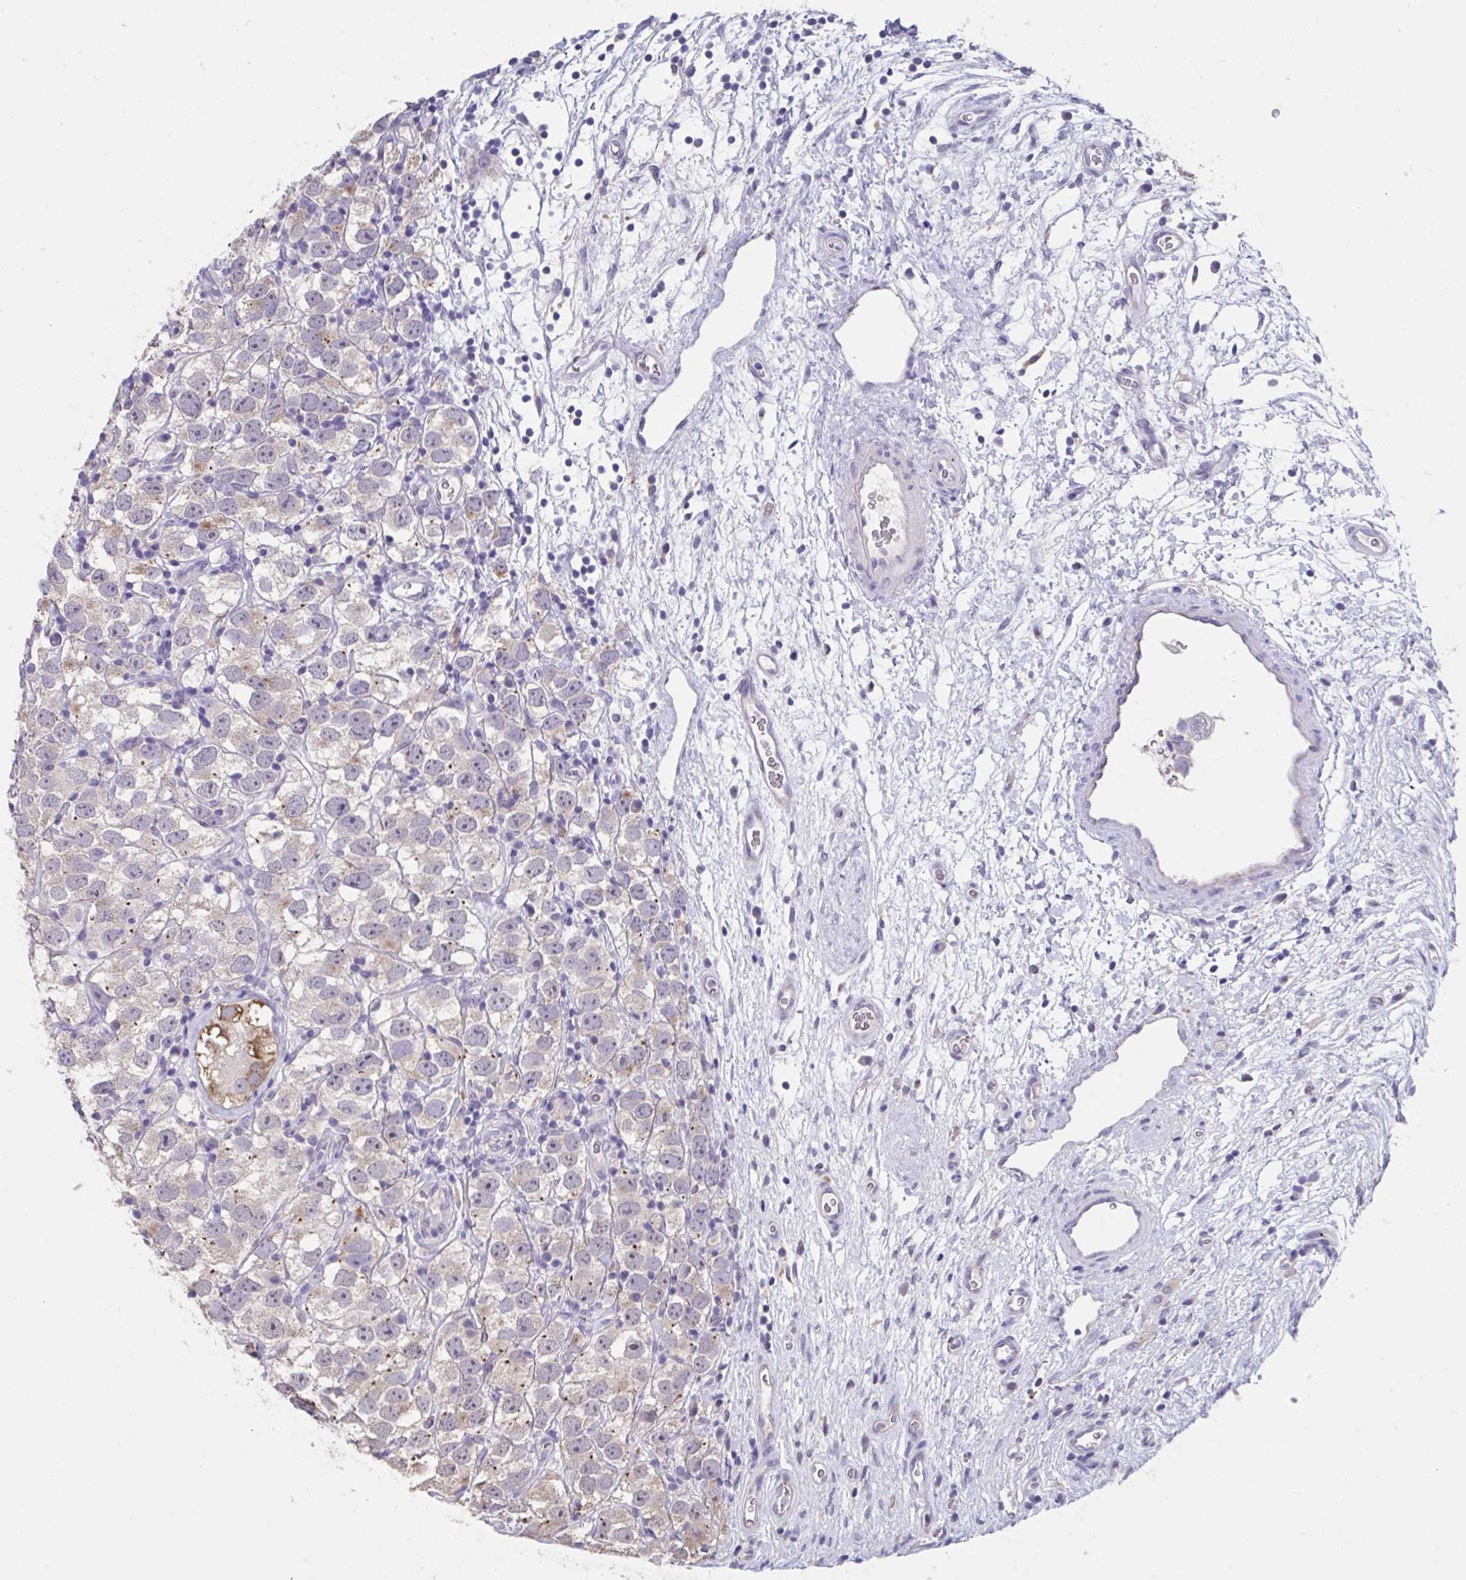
{"staining": {"intensity": "weak", "quantity": "<25%", "location": "cytoplasmic/membranous"}, "tissue": "testis cancer", "cell_type": "Tumor cells", "image_type": "cancer", "snomed": [{"axis": "morphology", "description": "Seminoma, NOS"}, {"axis": "topography", "description": "Testis"}], "caption": "The micrograph displays no staining of tumor cells in testis cancer (seminoma). (IHC, brightfield microscopy, high magnification).", "gene": "GPR162", "patient": {"sex": "male", "age": 26}}